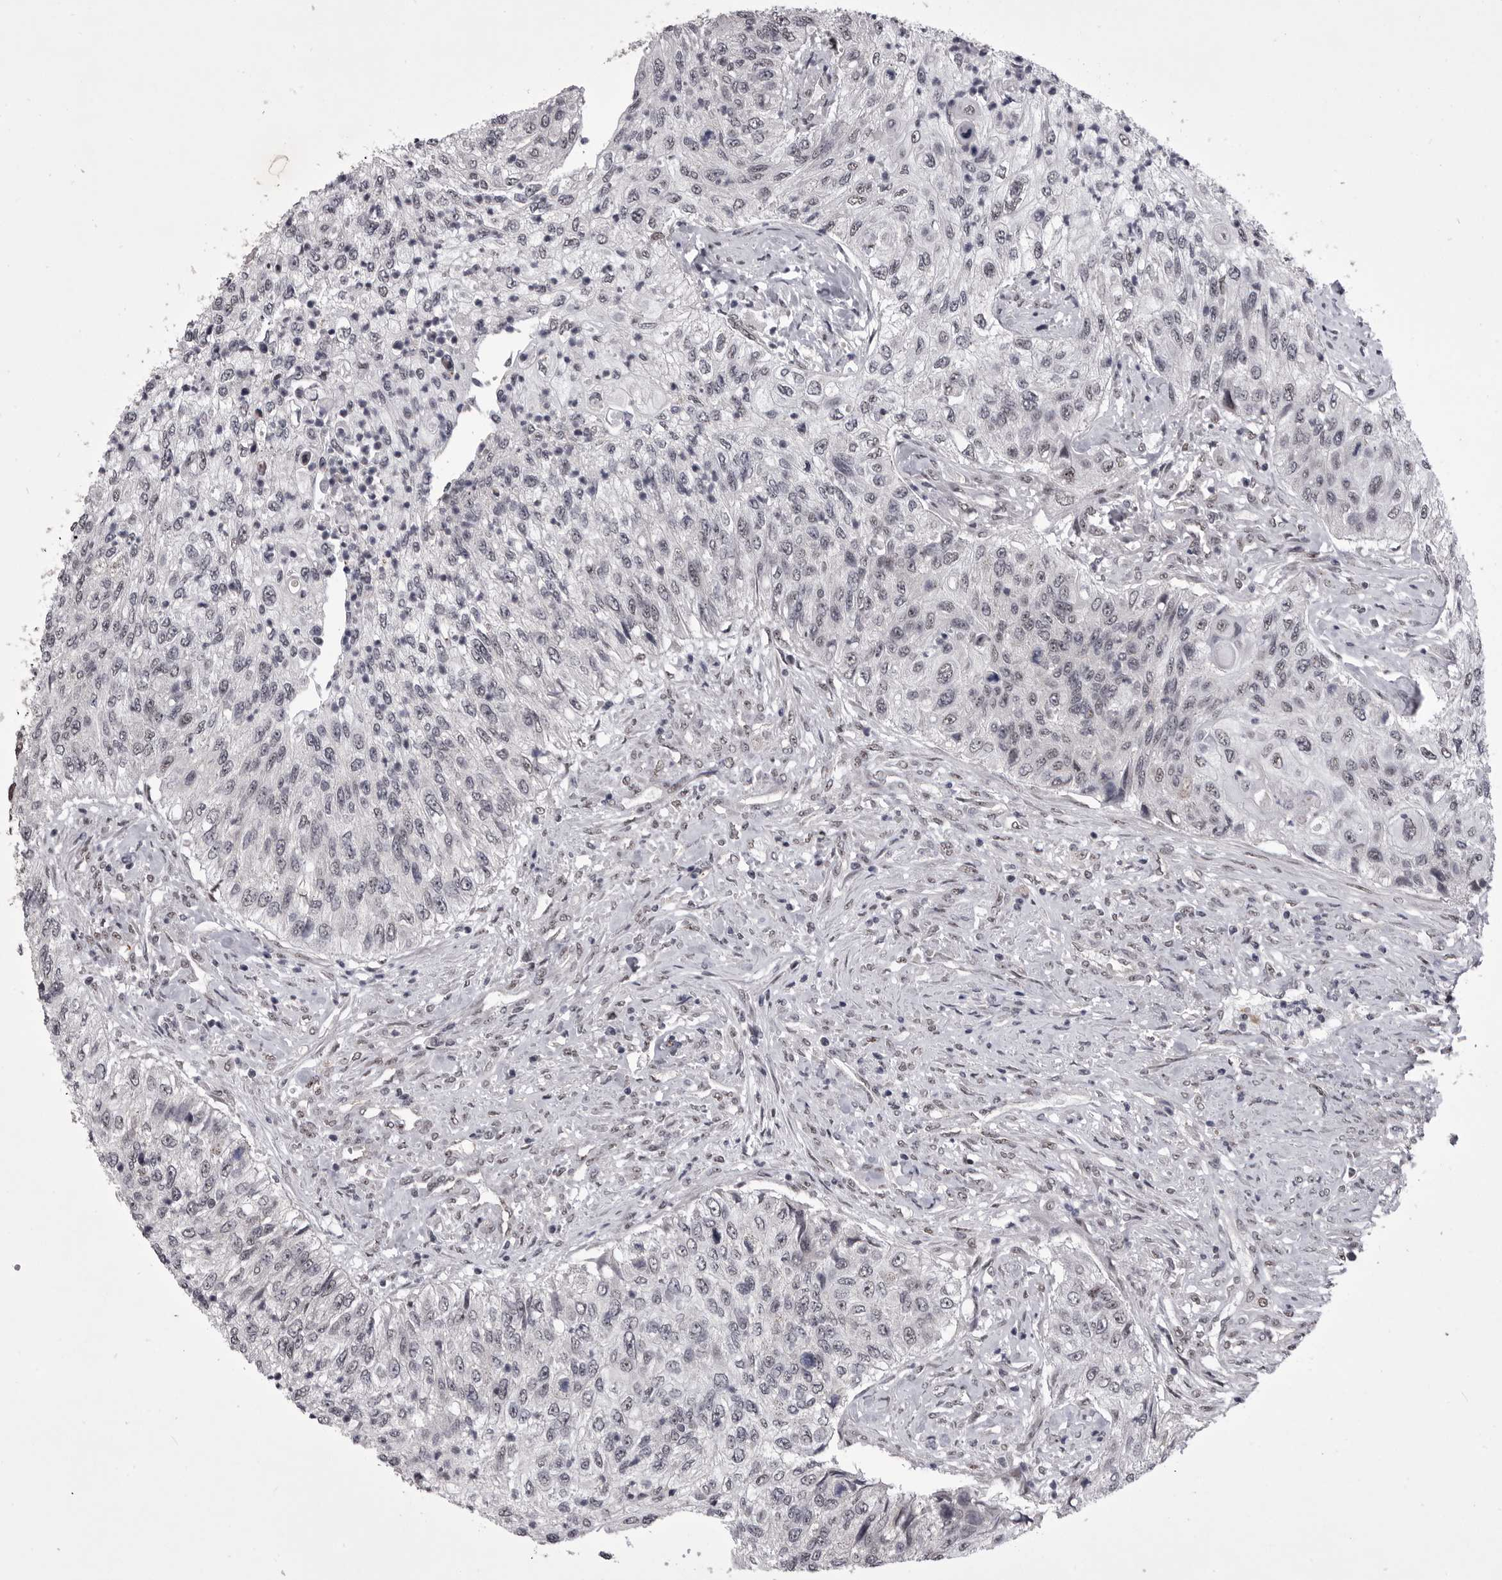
{"staining": {"intensity": "negative", "quantity": "none", "location": "none"}, "tissue": "urothelial cancer", "cell_type": "Tumor cells", "image_type": "cancer", "snomed": [{"axis": "morphology", "description": "Urothelial carcinoma, High grade"}, {"axis": "topography", "description": "Urinary bladder"}], "caption": "Protein analysis of high-grade urothelial carcinoma displays no significant positivity in tumor cells.", "gene": "PRPF3", "patient": {"sex": "female", "age": 60}}